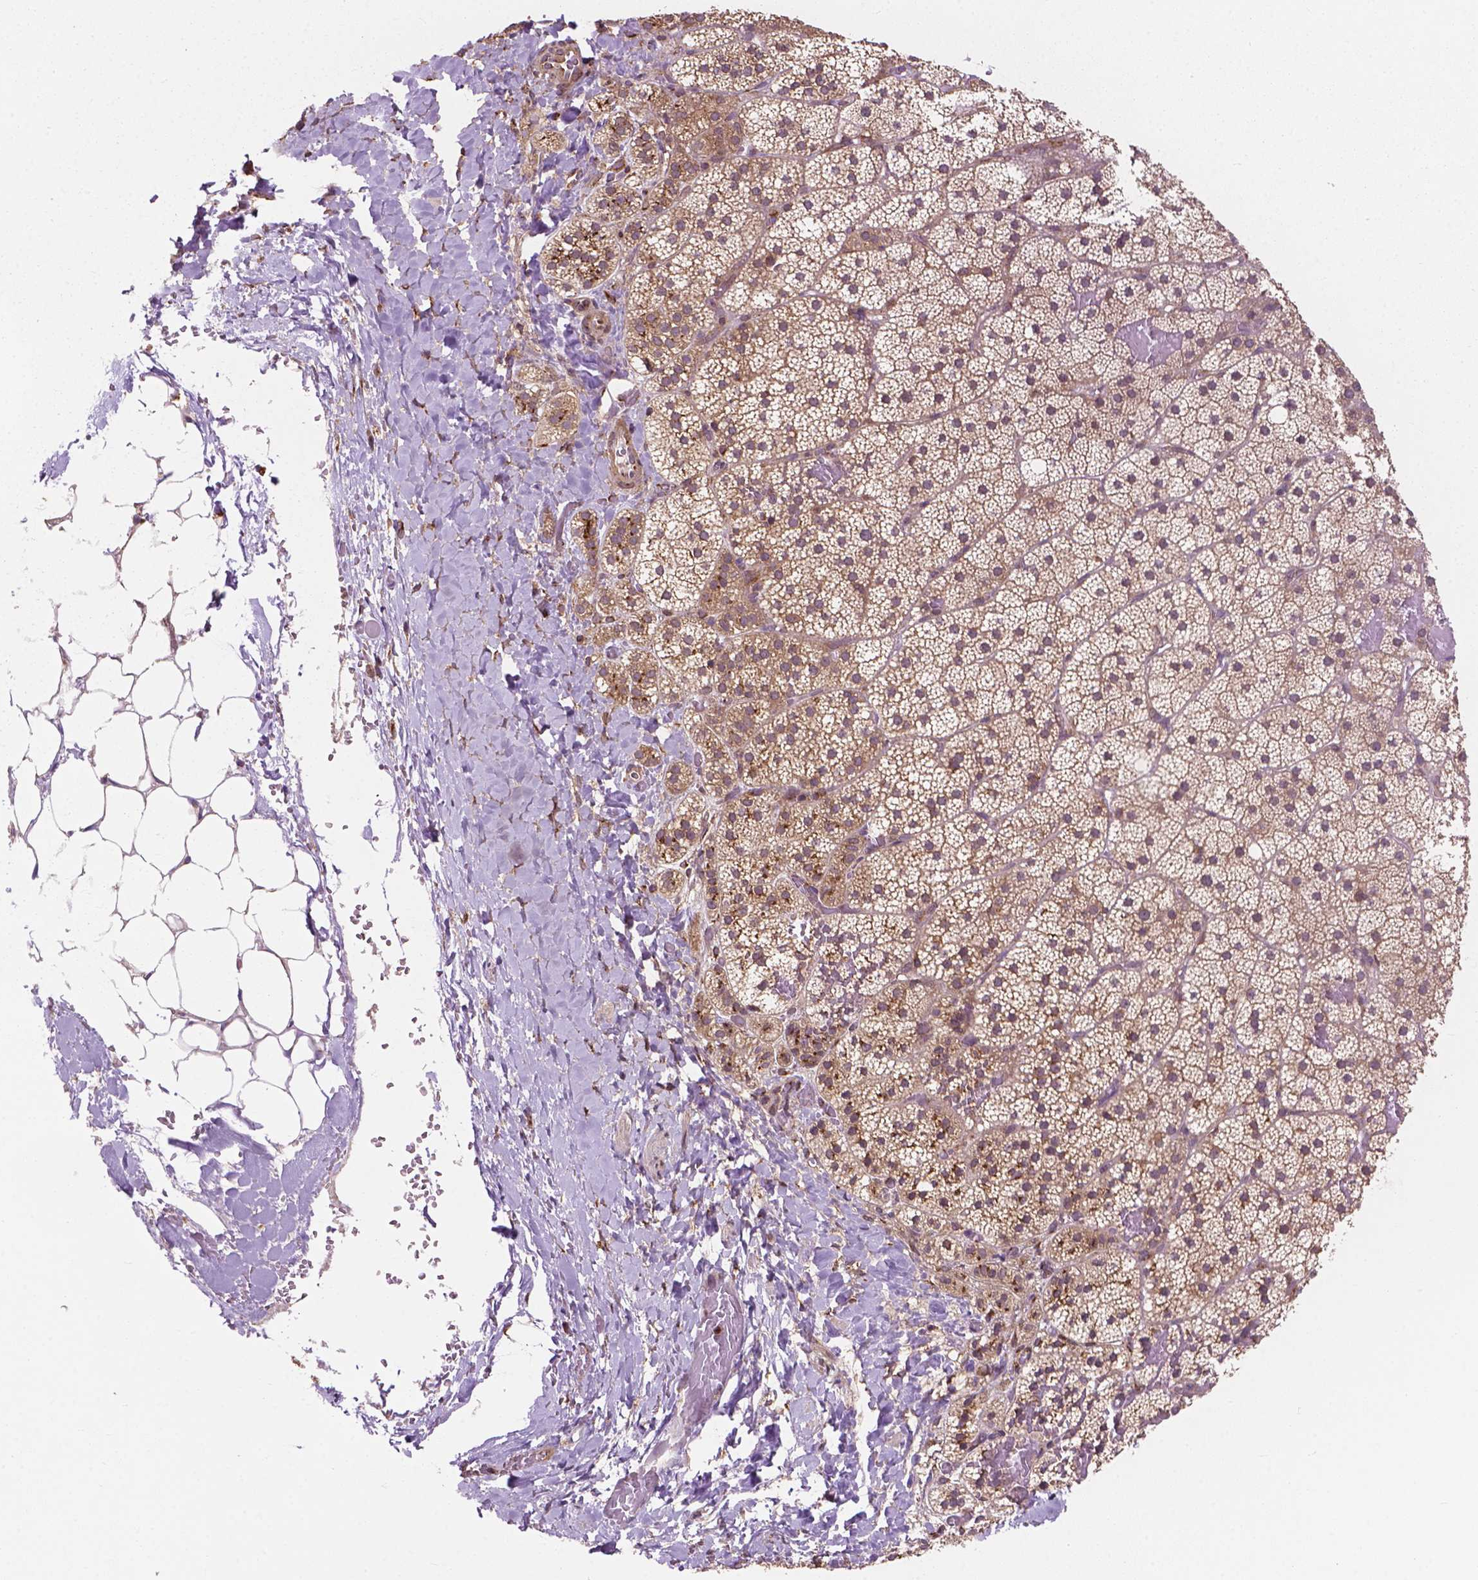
{"staining": {"intensity": "weak", "quantity": "25%-75%", "location": "cytoplasmic/membranous"}, "tissue": "adrenal gland", "cell_type": "Glandular cells", "image_type": "normal", "snomed": [{"axis": "morphology", "description": "Normal tissue, NOS"}, {"axis": "topography", "description": "Adrenal gland"}], "caption": "Immunohistochemistry (IHC) staining of normal adrenal gland, which reveals low levels of weak cytoplasmic/membranous staining in approximately 25%-75% of glandular cells indicating weak cytoplasmic/membranous protein staining. The staining was performed using DAB (3,3'-diaminobenzidine) (brown) for protein detection and nuclei were counterstained in hematoxylin (blue).", "gene": "PPP1CB", "patient": {"sex": "male", "age": 53}}